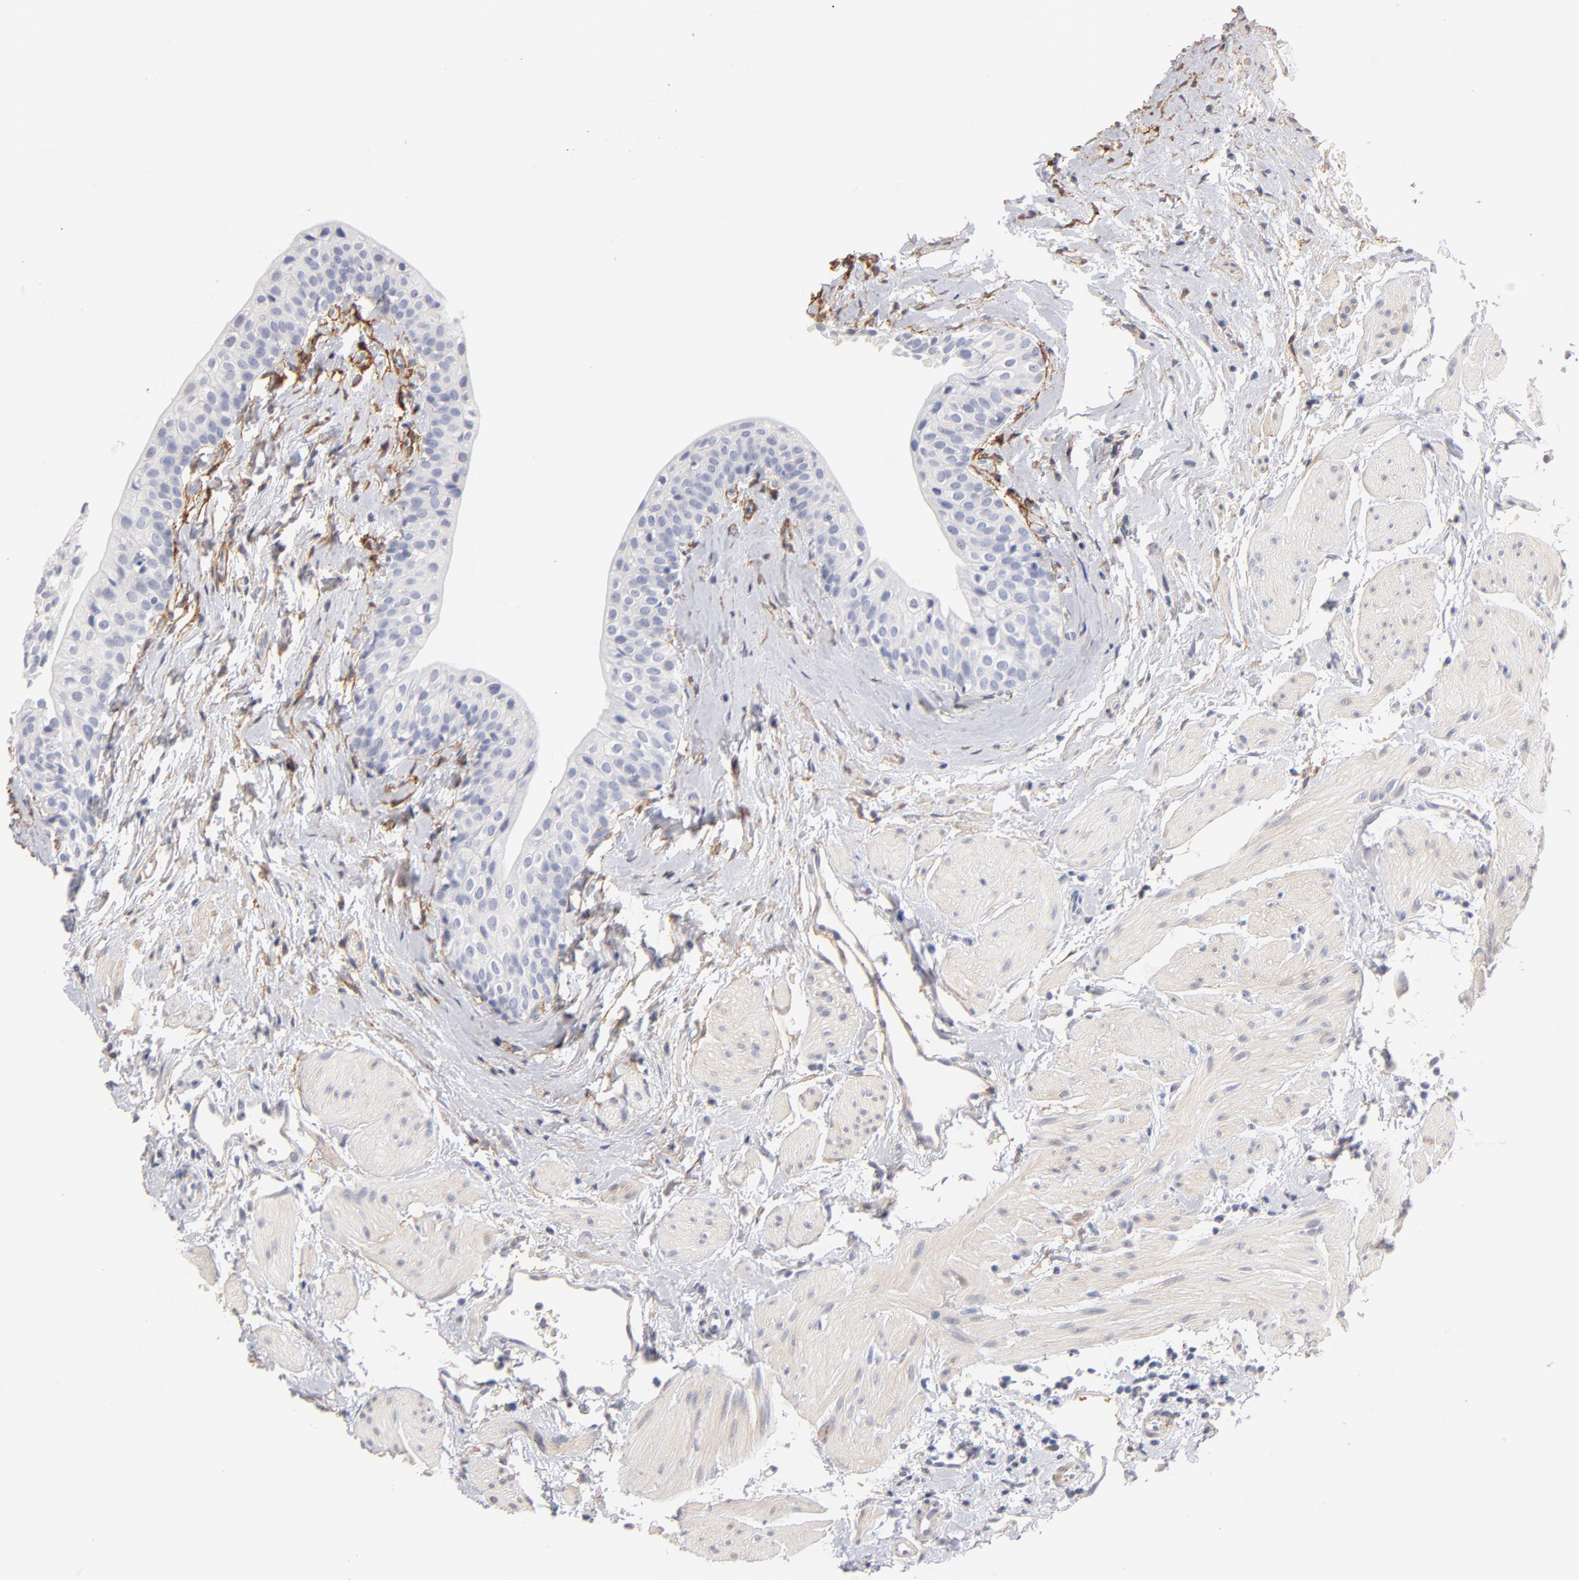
{"staining": {"intensity": "negative", "quantity": "none", "location": "none"}, "tissue": "urinary bladder", "cell_type": "Urothelial cells", "image_type": "normal", "snomed": [{"axis": "morphology", "description": "Normal tissue, NOS"}, {"axis": "topography", "description": "Urinary bladder"}], "caption": "Urinary bladder was stained to show a protein in brown. There is no significant positivity in urothelial cells. The staining is performed using DAB (3,3'-diaminobenzidine) brown chromogen with nuclei counter-stained in using hematoxylin.", "gene": "ITGA8", "patient": {"sex": "male", "age": 59}}